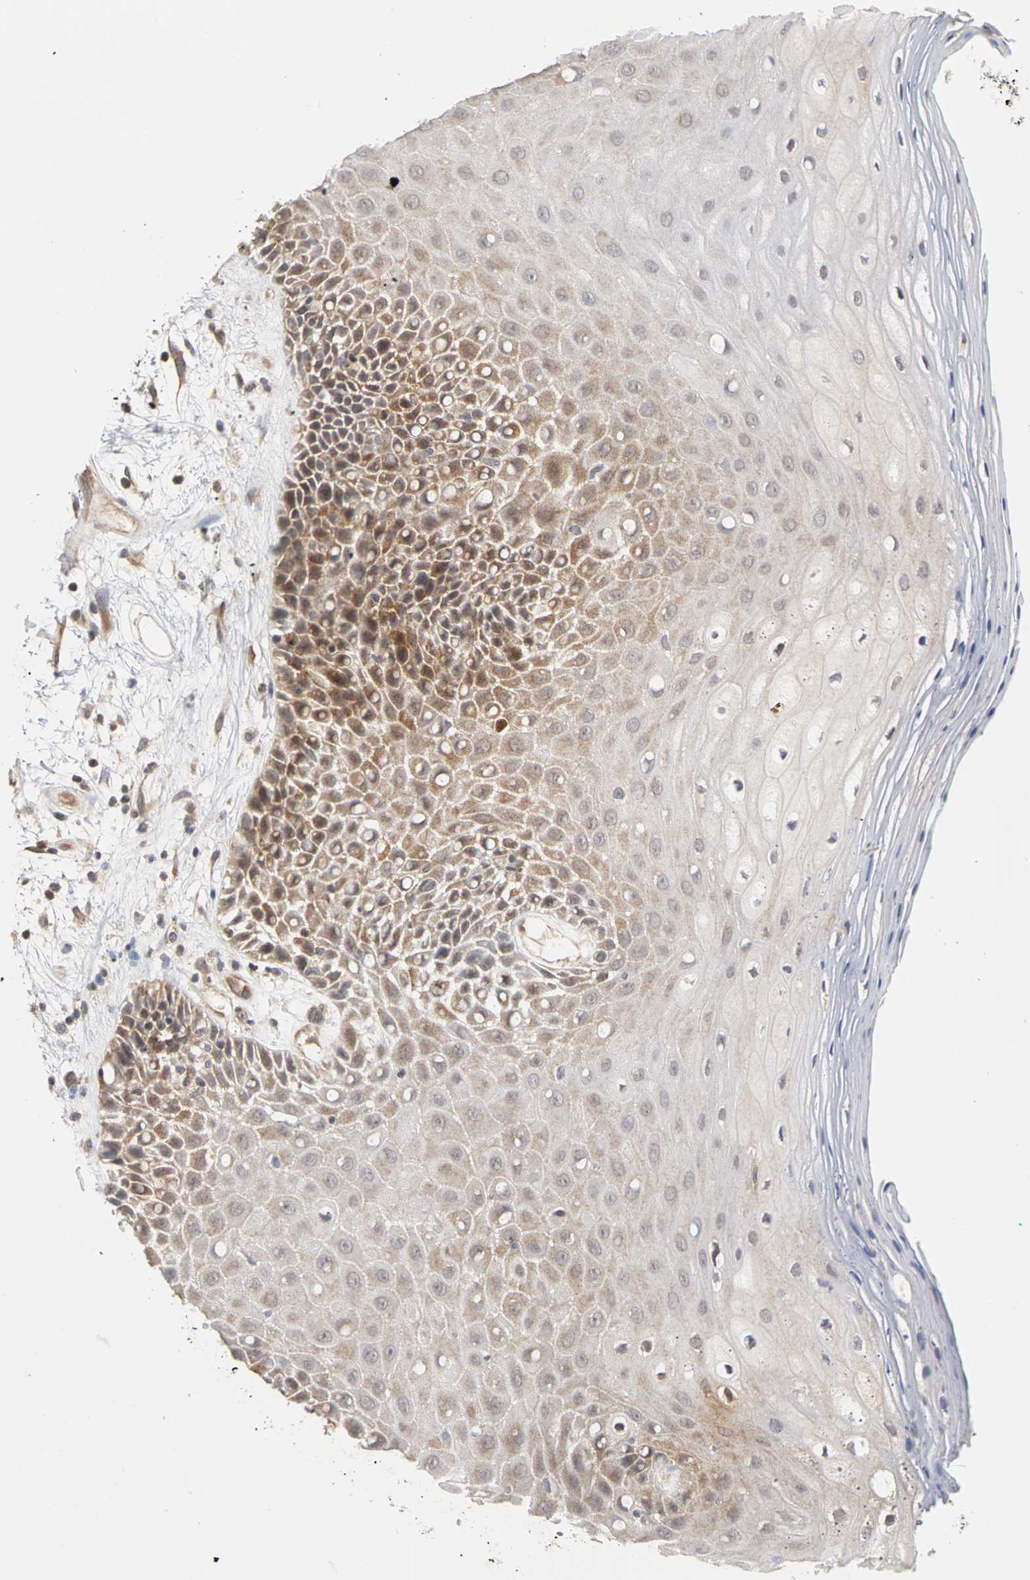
{"staining": {"intensity": "moderate", "quantity": ">75%", "location": "cytoplasmic/membranous,nuclear"}, "tissue": "oral mucosa", "cell_type": "Squamous epithelial cells", "image_type": "normal", "snomed": [{"axis": "morphology", "description": "Normal tissue, NOS"}, {"axis": "morphology", "description": "Squamous cell carcinoma, NOS"}, {"axis": "topography", "description": "Skeletal muscle"}, {"axis": "topography", "description": "Oral tissue"}, {"axis": "topography", "description": "Head-Neck"}], "caption": "This is a micrograph of IHC staining of benign oral mucosa, which shows moderate staining in the cytoplasmic/membranous,nuclear of squamous epithelial cells.", "gene": "UBE2M", "patient": {"sex": "female", "age": 84}}